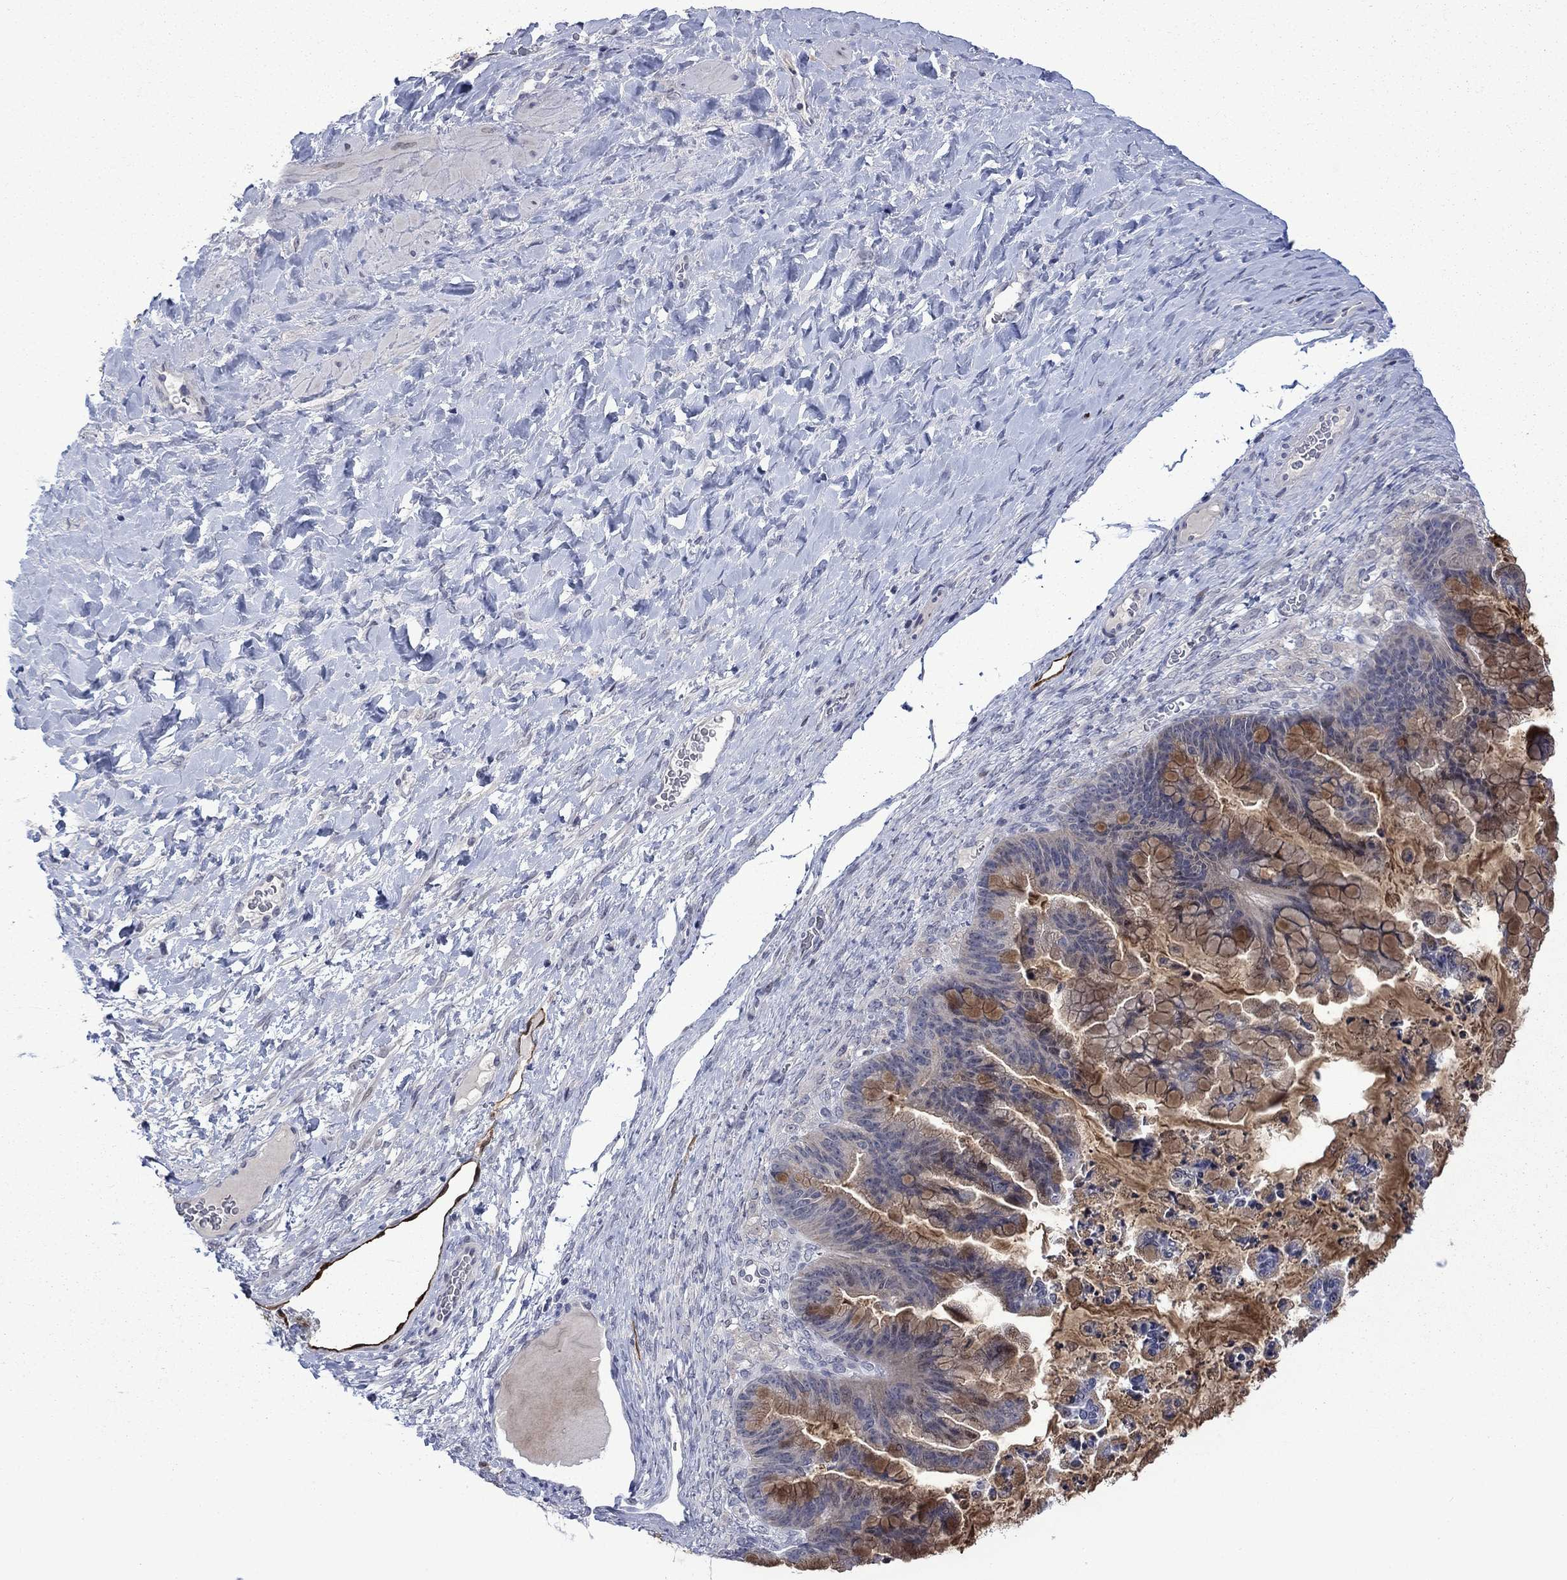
{"staining": {"intensity": "moderate", "quantity": ">75%", "location": "cytoplasmic/membranous"}, "tissue": "ovarian cancer", "cell_type": "Tumor cells", "image_type": "cancer", "snomed": [{"axis": "morphology", "description": "Cystadenocarcinoma, mucinous, NOS"}, {"axis": "topography", "description": "Ovary"}], "caption": "Tumor cells reveal moderate cytoplasmic/membranous staining in approximately >75% of cells in mucinous cystadenocarcinoma (ovarian).", "gene": "AGL", "patient": {"sex": "female", "age": 67}}